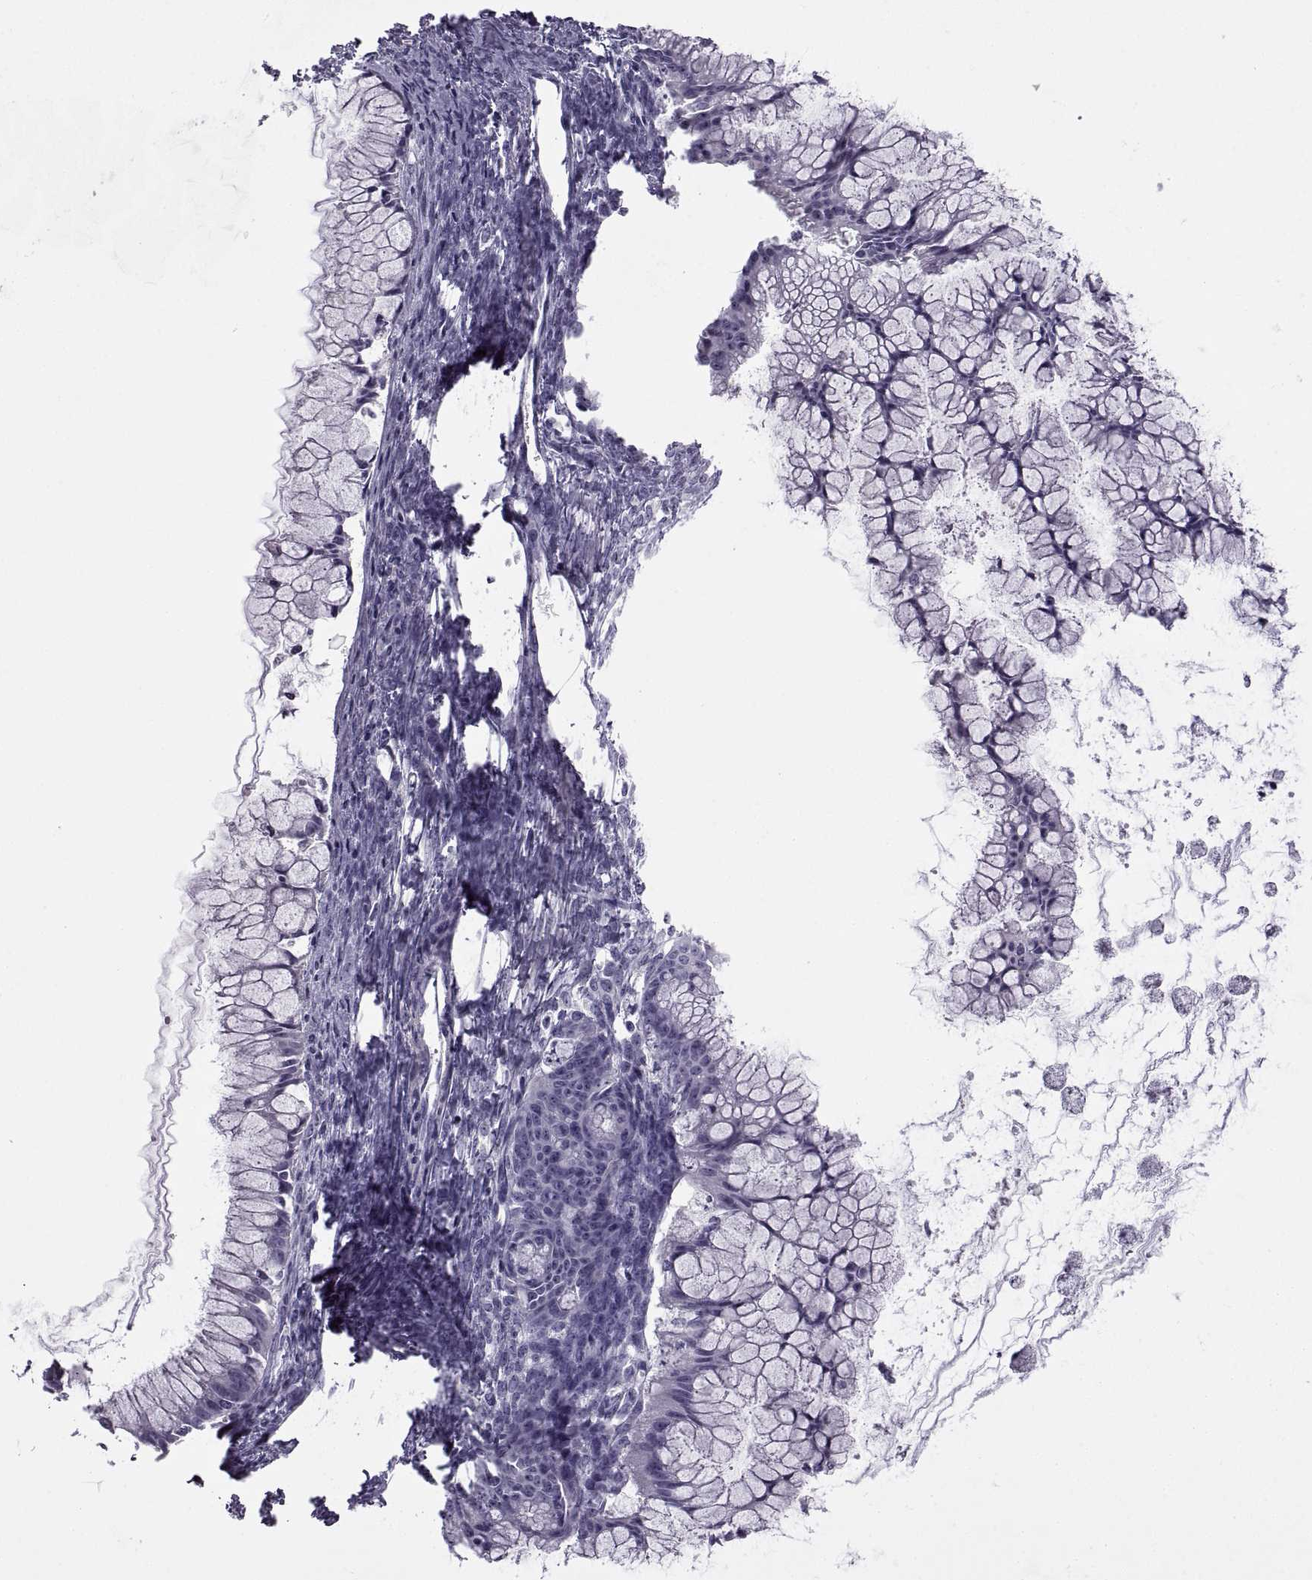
{"staining": {"intensity": "negative", "quantity": "none", "location": "none"}, "tissue": "ovarian cancer", "cell_type": "Tumor cells", "image_type": "cancer", "snomed": [{"axis": "morphology", "description": "Cystadenocarcinoma, mucinous, NOS"}, {"axis": "topography", "description": "Ovary"}], "caption": "Immunohistochemistry micrograph of human ovarian cancer stained for a protein (brown), which reveals no expression in tumor cells.", "gene": "BSPH1", "patient": {"sex": "female", "age": 41}}